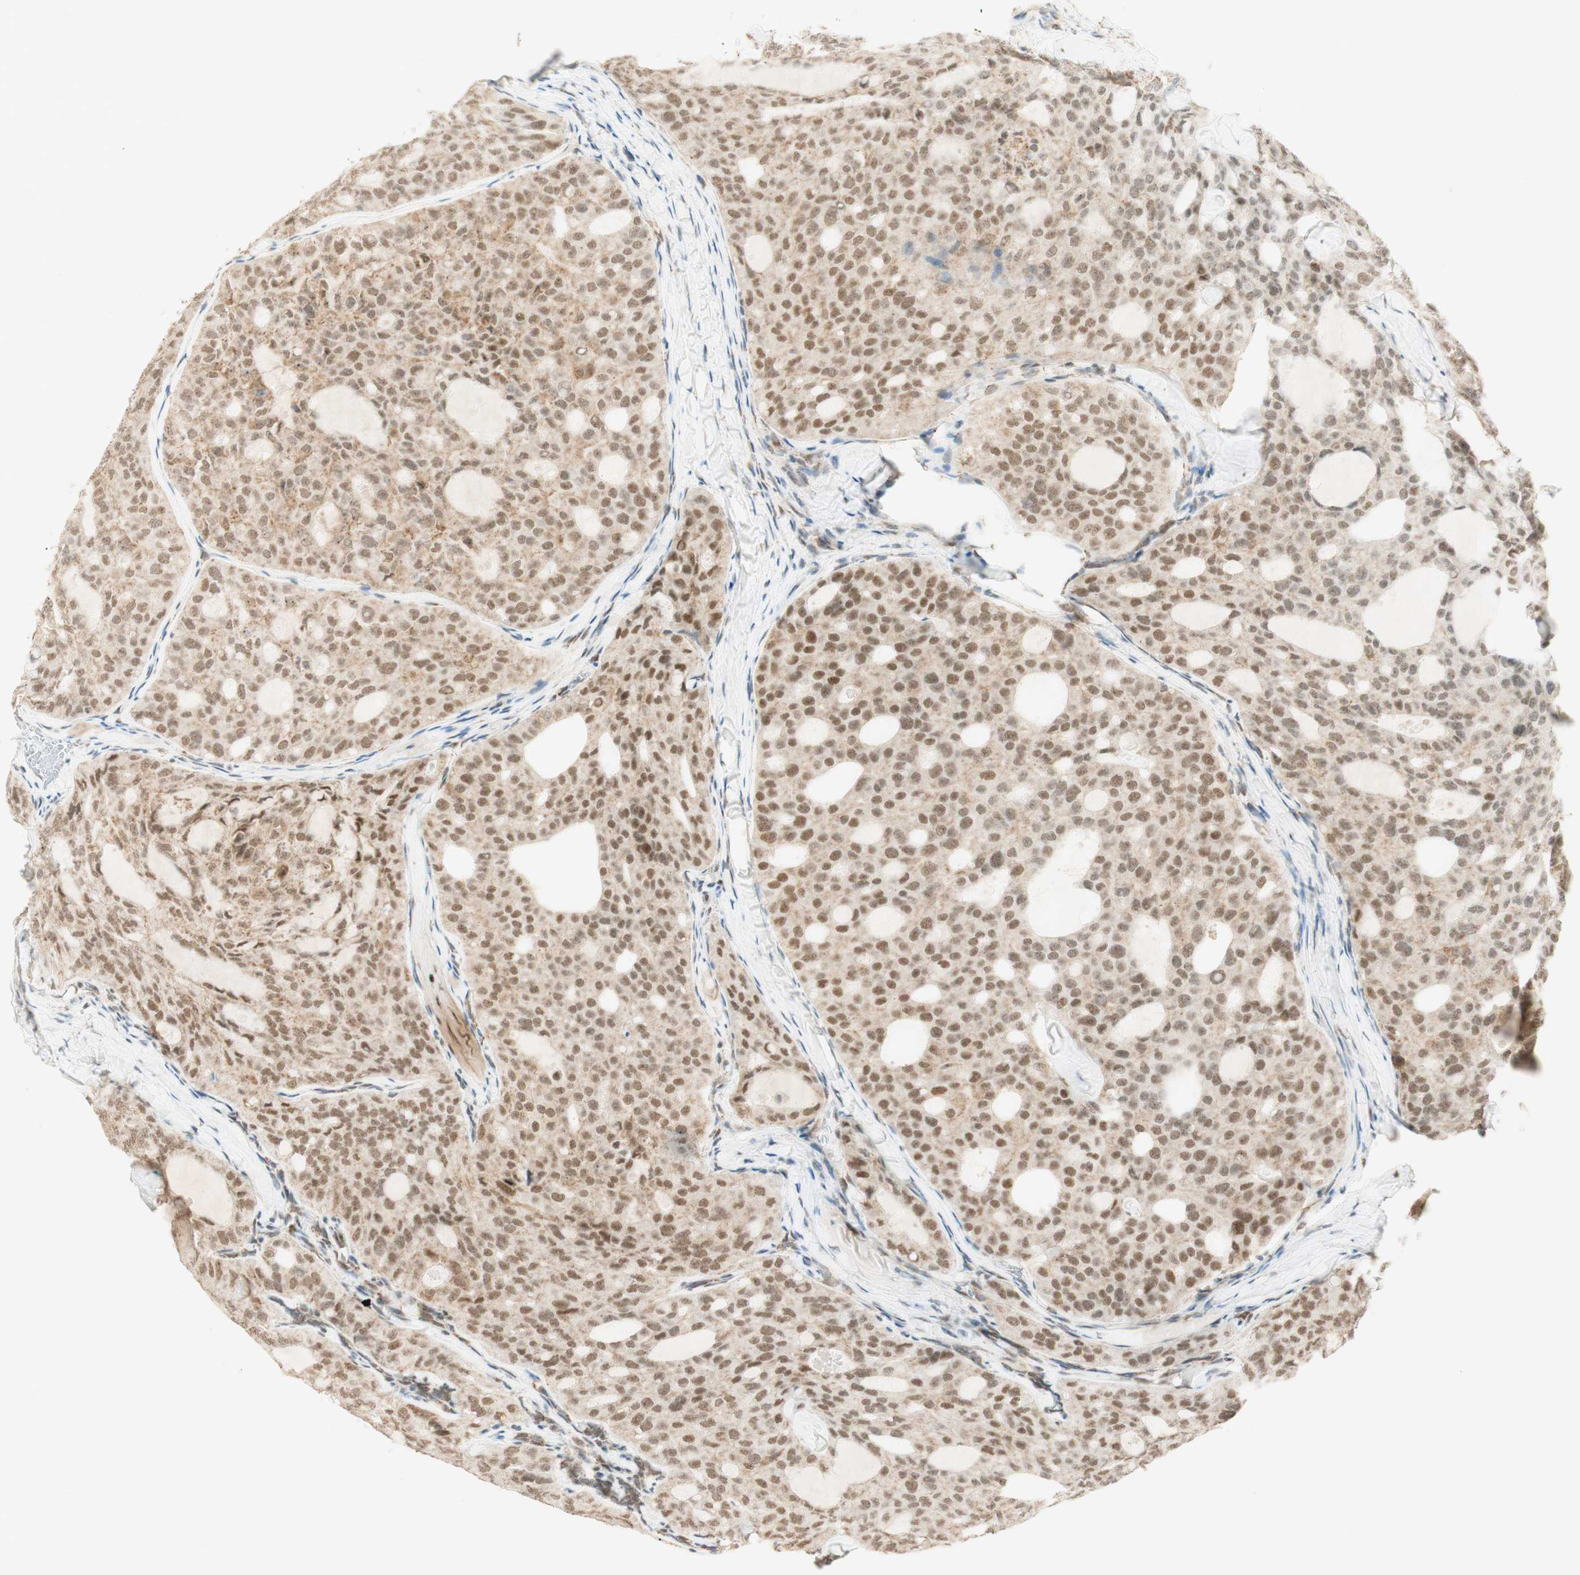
{"staining": {"intensity": "moderate", "quantity": ">75%", "location": "nuclear"}, "tissue": "thyroid cancer", "cell_type": "Tumor cells", "image_type": "cancer", "snomed": [{"axis": "morphology", "description": "Follicular adenoma carcinoma, NOS"}, {"axis": "topography", "description": "Thyroid gland"}], "caption": "Immunohistochemistry (IHC) (DAB (3,3'-diaminobenzidine)) staining of human thyroid cancer (follicular adenoma carcinoma) demonstrates moderate nuclear protein positivity in about >75% of tumor cells.", "gene": "ZNF782", "patient": {"sex": "male", "age": 75}}